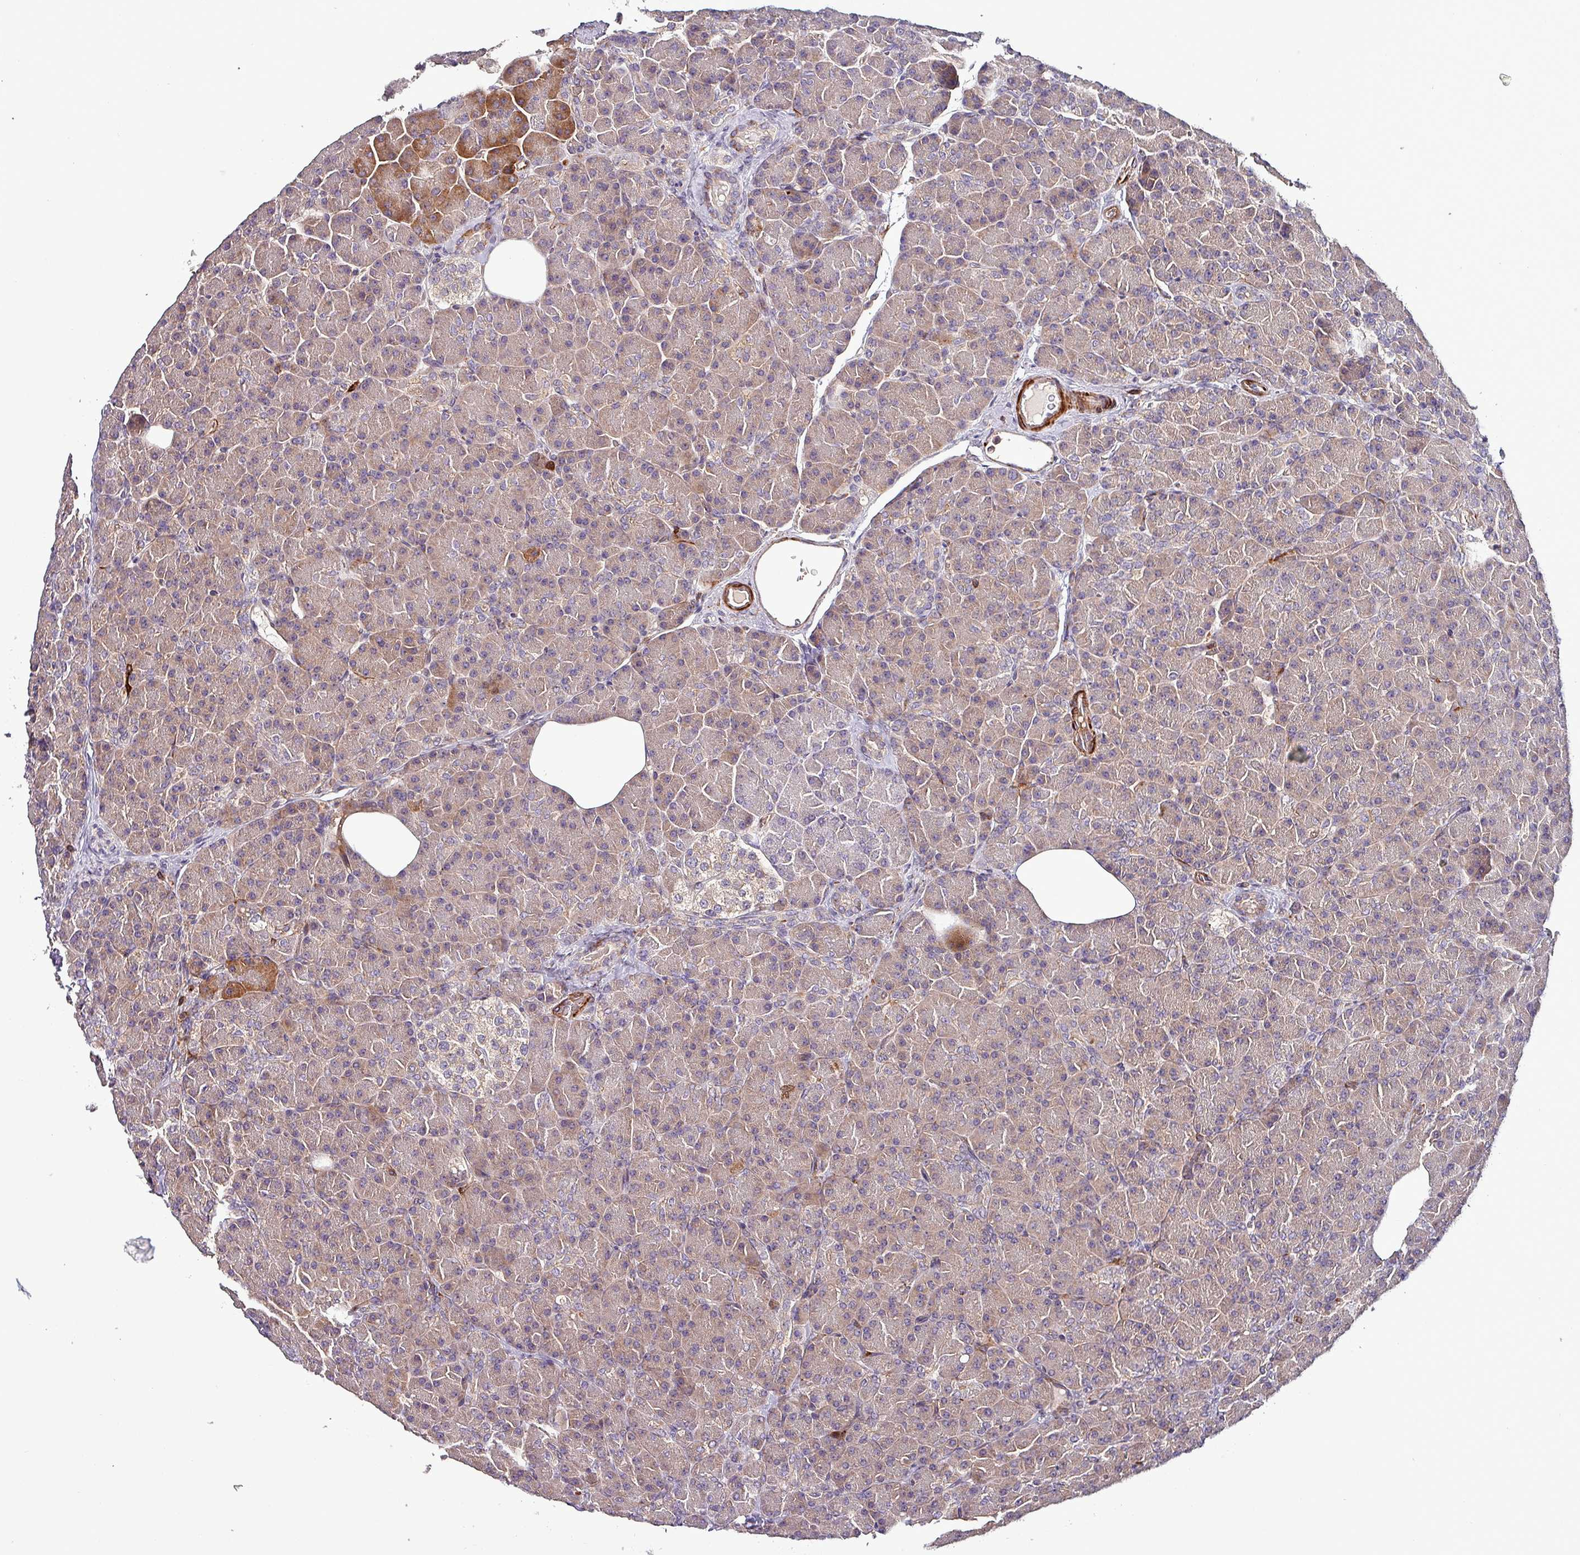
{"staining": {"intensity": "strong", "quantity": "<25%", "location": "cytoplasmic/membranous"}, "tissue": "pancreas", "cell_type": "Exocrine glandular cells", "image_type": "normal", "snomed": [{"axis": "morphology", "description": "Normal tissue, NOS"}, {"axis": "topography", "description": "Pancreas"}], "caption": "Protein analysis of normal pancreas shows strong cytoplasmic/membranous staining in about <25% of exocrine glandular cells. Immunohistochemistry stains the protein in brown and the nuclei are stained blue.", "gene": "TPRA1", "patient": {"sex": "female", "age": 43}}